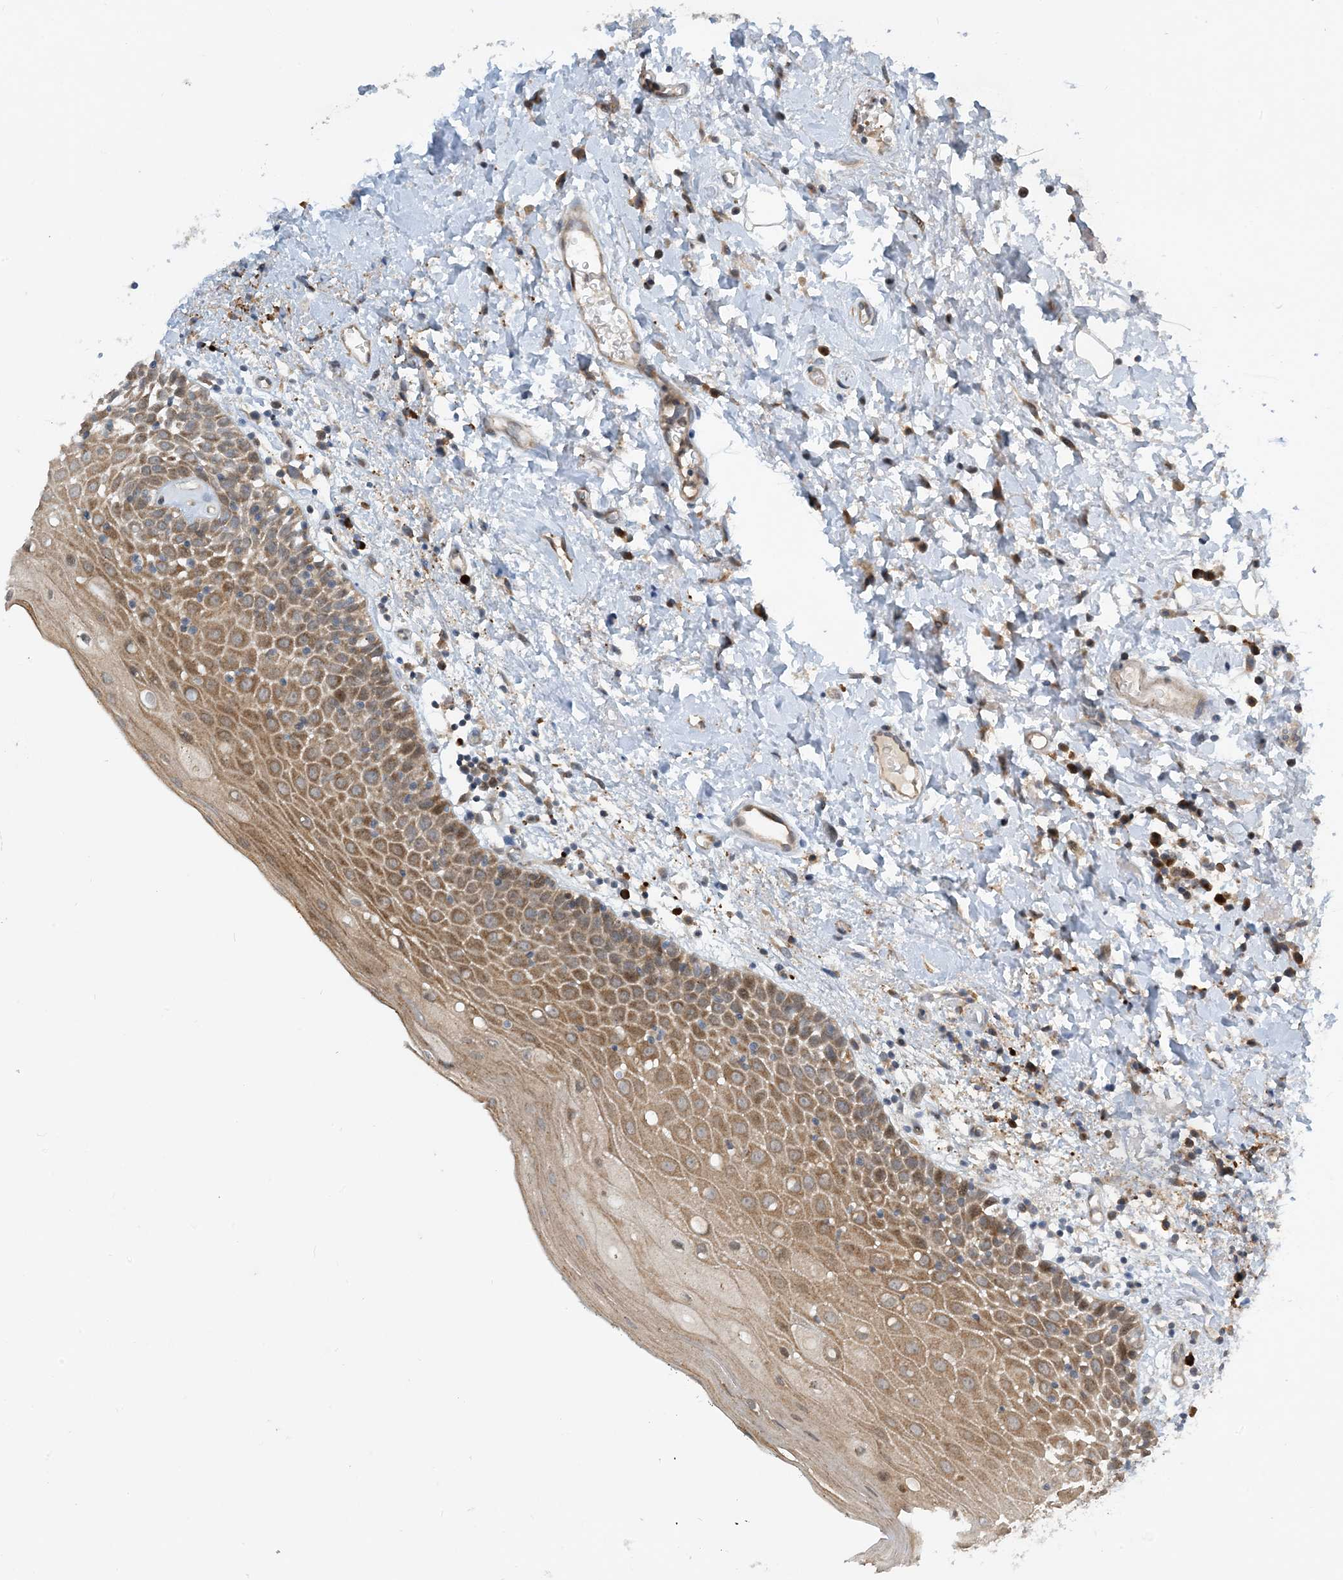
{"staining": {"intensity": "moderate", "quantity": "25%-75%", "location": "cytoplasmic/membranous"}, "tissue": "oral mucosa", "cell_type": "Squamous epithelial cells", "image_type": "normal", "snomed": [{"axis": "morphology", "description": "Normal tissue, NOS"}, {"axis": "topography", "description": "Oral tissue"}], "caption": "Protein staining of benign oral mucosa reveals moderate cytoplasmic/membranous positivity in approximately 25%-75% of squamous epithelial cells.", "gene": "PHOSPHO2", "patient": {"sex": "male", "age": 74}}